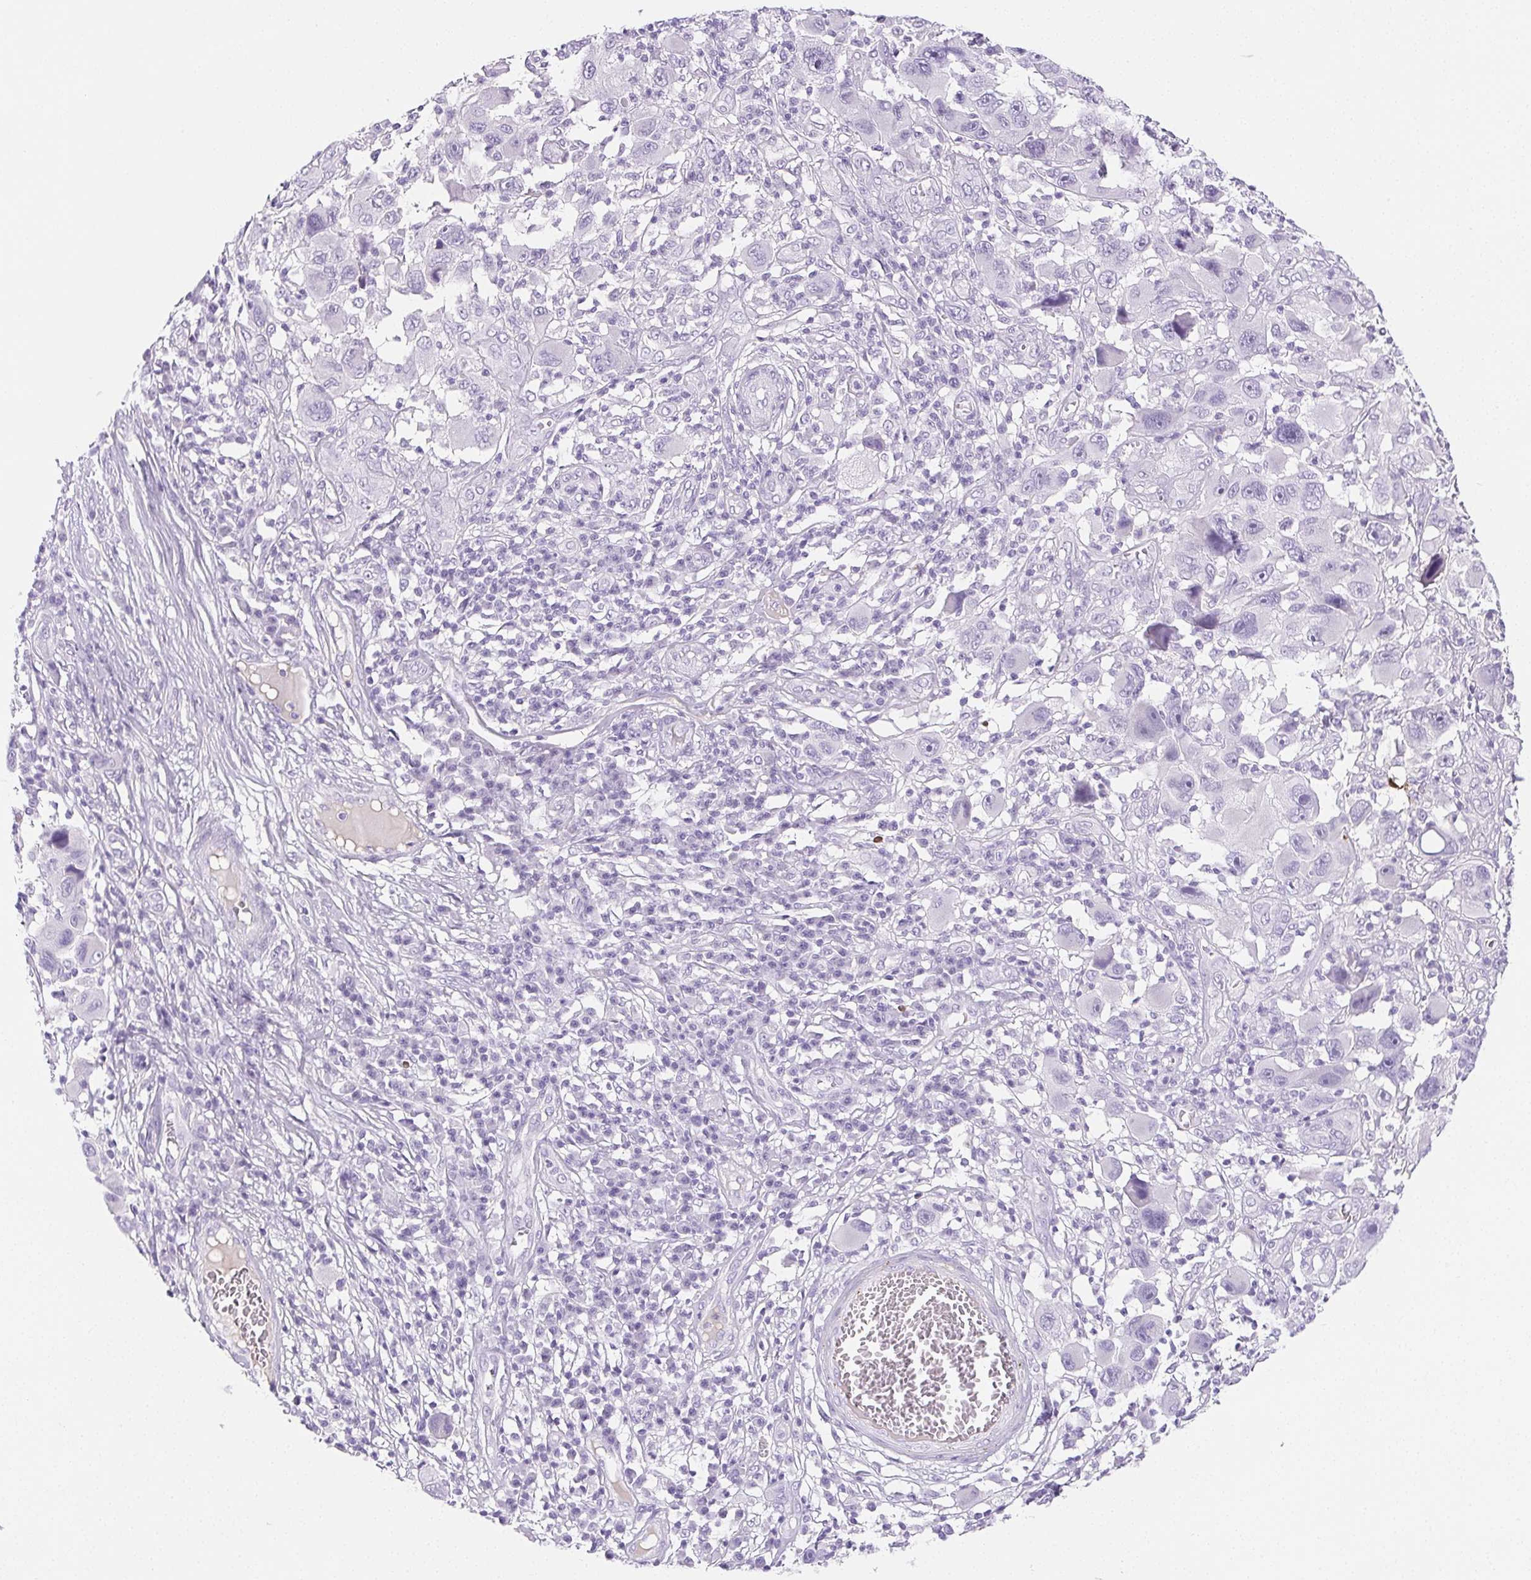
{"staining": {"intensity": "negative", "quantity": "none", "location": "none"}, "tissue": "melanoma", "cell_type": "Tumor cells", "image_type": "cancer", "snomed": [{"axis": "morphology", "description": "Malignant melanoma, NOS"}, {"axis": "topography", "description": "Skin"}], "caption": "Immunohistochemistry histopathology image of malignant melanoma stained for a protein (brown), which reveals no positivity in tumor cells.", "gene": "VTN", "patient": {"sex": "male", "age": 53}}